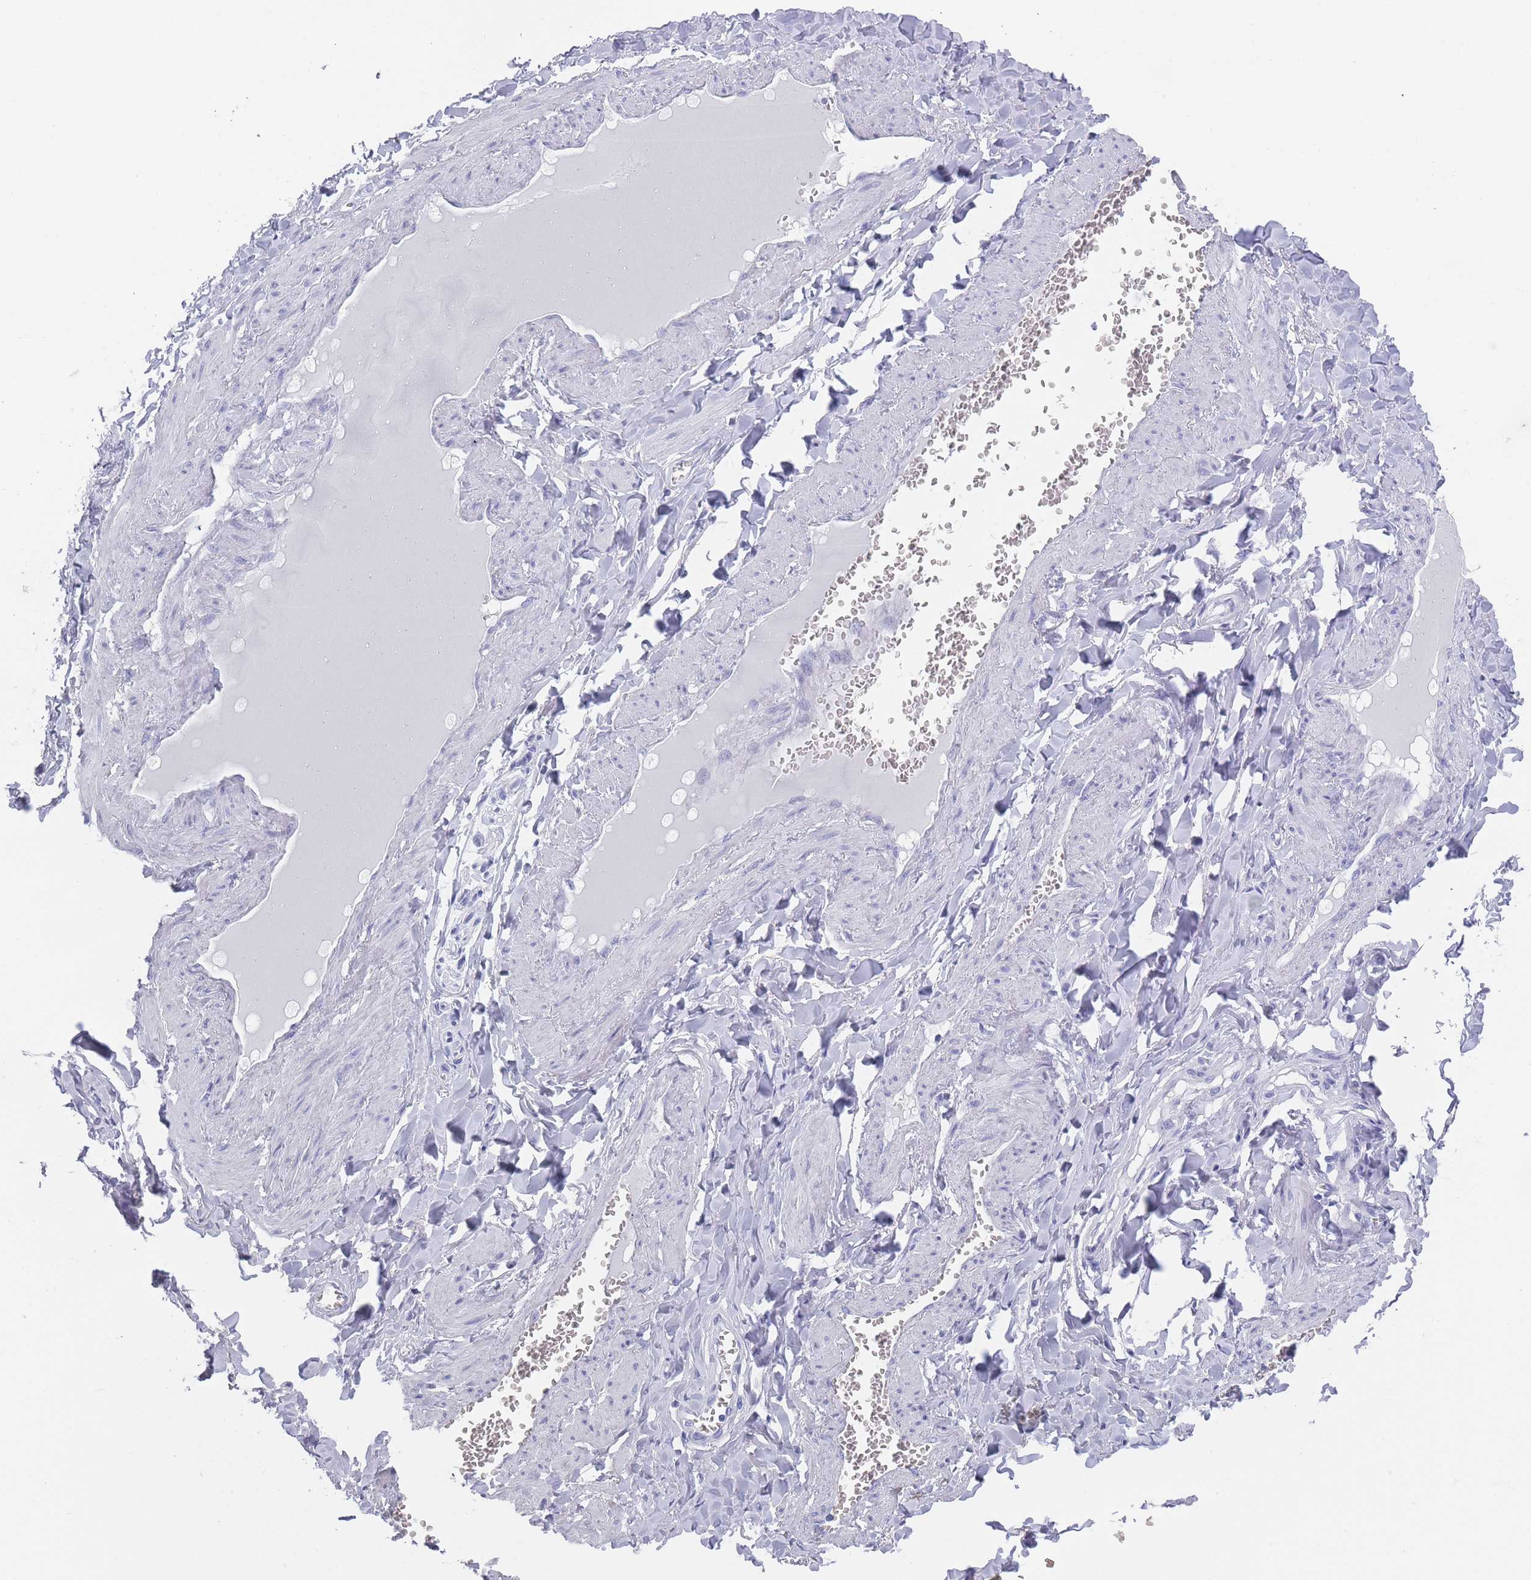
{"staining": {"intensity": "negative", "quantity": "none", "location": "none"}, "tissue": "adipose tissue", "cell_type": "Adipocytes", "image_type": "normal", "snomed": [{"axis": "morphology", "description": "Normal tissue, NOS"}, {"axis": "topography", "description": "Soft tissue"}, {"axis": "topography", "description": "Adipose tissue"}, {"axis": "topography", "description": "Vascular tissue"}, {"axis": "topography", "description": "Peripheral nerve tissue"}], "caption": "Adipose tissue was stained to show a protein in brown. There is no significant staining in adipocytes. (Immunohistochemistry, brightfield microscopy, high magnification).", "gene": "RAB2B", "patient": {"sex": "male", "age": 46}}